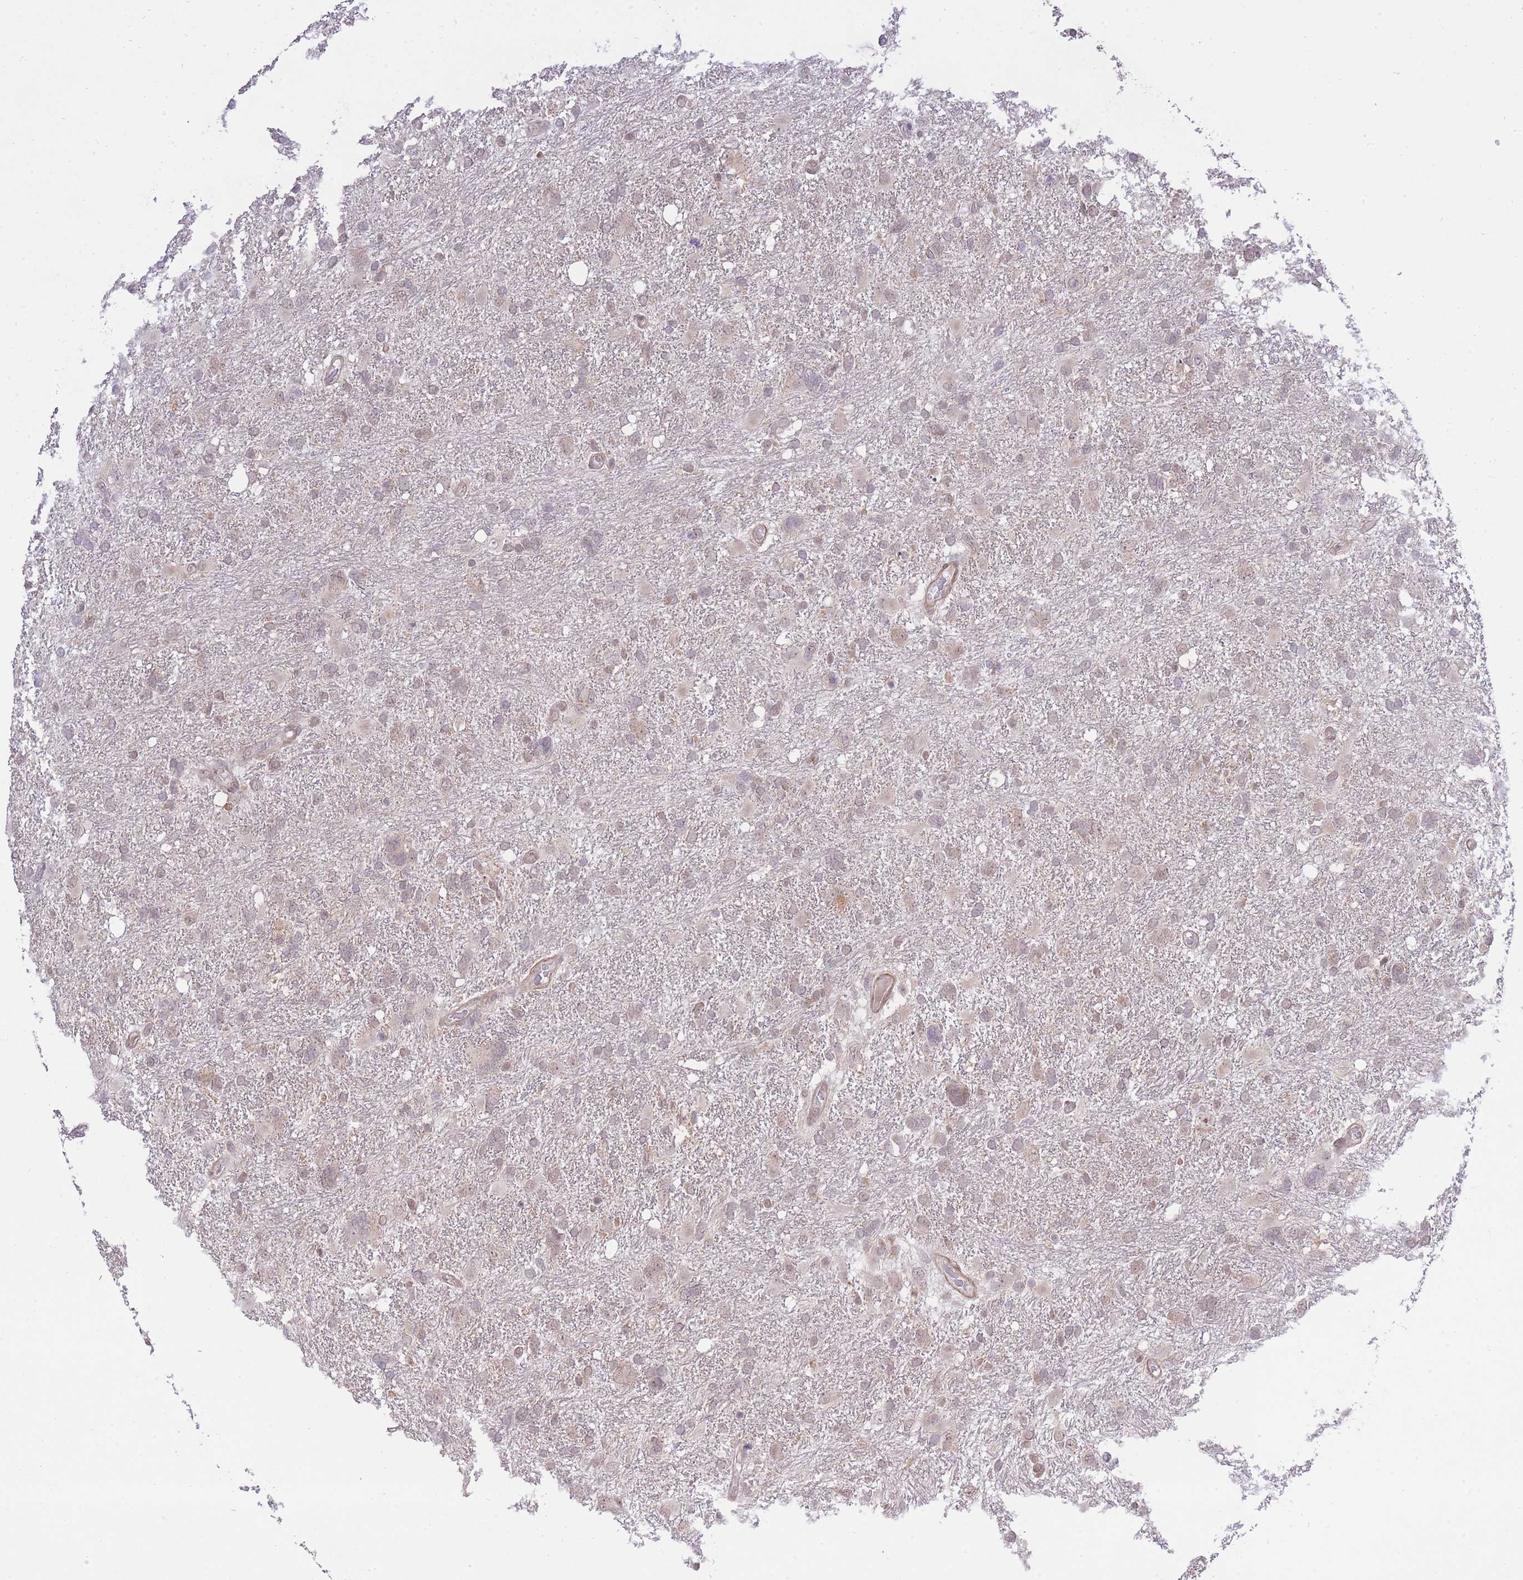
{"staining": {"intensity": "weak", "quantity": "25%-75%", "location": "cytoplasmic/membranous,nuclear"}, "tissue": "glioma", "cell_type": "Tumor cells", "image_type": "cancer", "snomed": [{"axis": "morphology", "description": "Glioma, malignant, High grade"}, {"axis": "topography", "description": "Brain"}], "caption": "Malignant glioma (high-grade) tissue reveals weak cytoplasmic/membranous and nuclear expression in approximately 25%-75% of tumor cells, visualized by immunohistochemistry. (DAB IHC with brightfield microscopy, high magnification).", "gene": "ELOA2", "patient": {"sex": "male", "age": 61}}